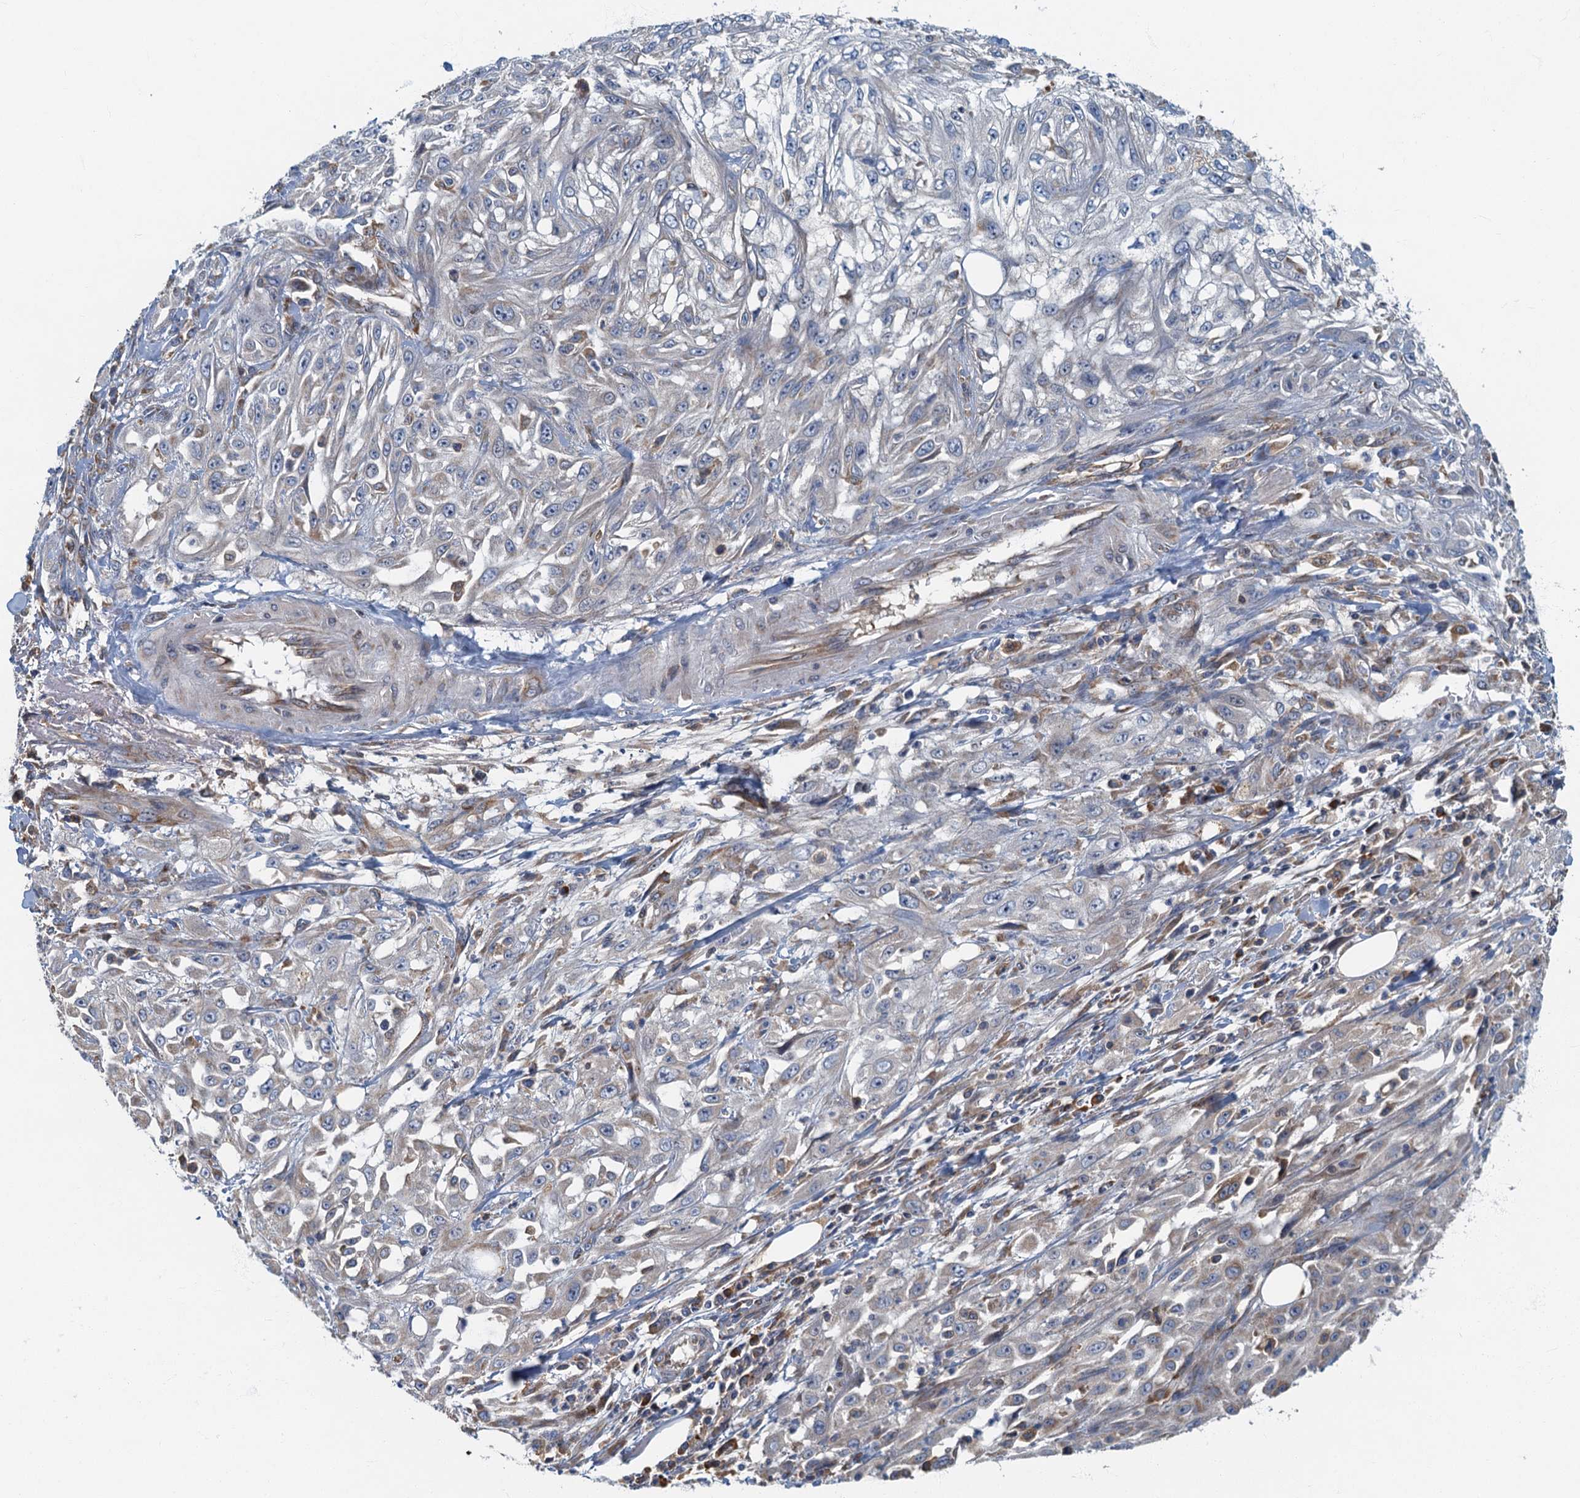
{"staining": {"intensity": "negative", "quantity": "none", "location": "none"}, "tissue": "skin cancer", "cell_type": "Tumor cells", "image_type": "cancer", "snomed": [{"axis": "morphology", "description": "Squamous cell carcinoma, NOS"}, {"axis": "morphology", "description": "Squamous cell carcinoma, metastatic, NOS"}, {"axis": "topography", "description": "Skin"}, {"axis": "topography", "description": "Lymph node"}], "caption": "Skin cancer (squamous cell carcinoma) was stained to show a protein in brown. There is no significant expression in tumor cells.", "gene": "SPDYC", "patient": {"sex": "male", "age": 75}}